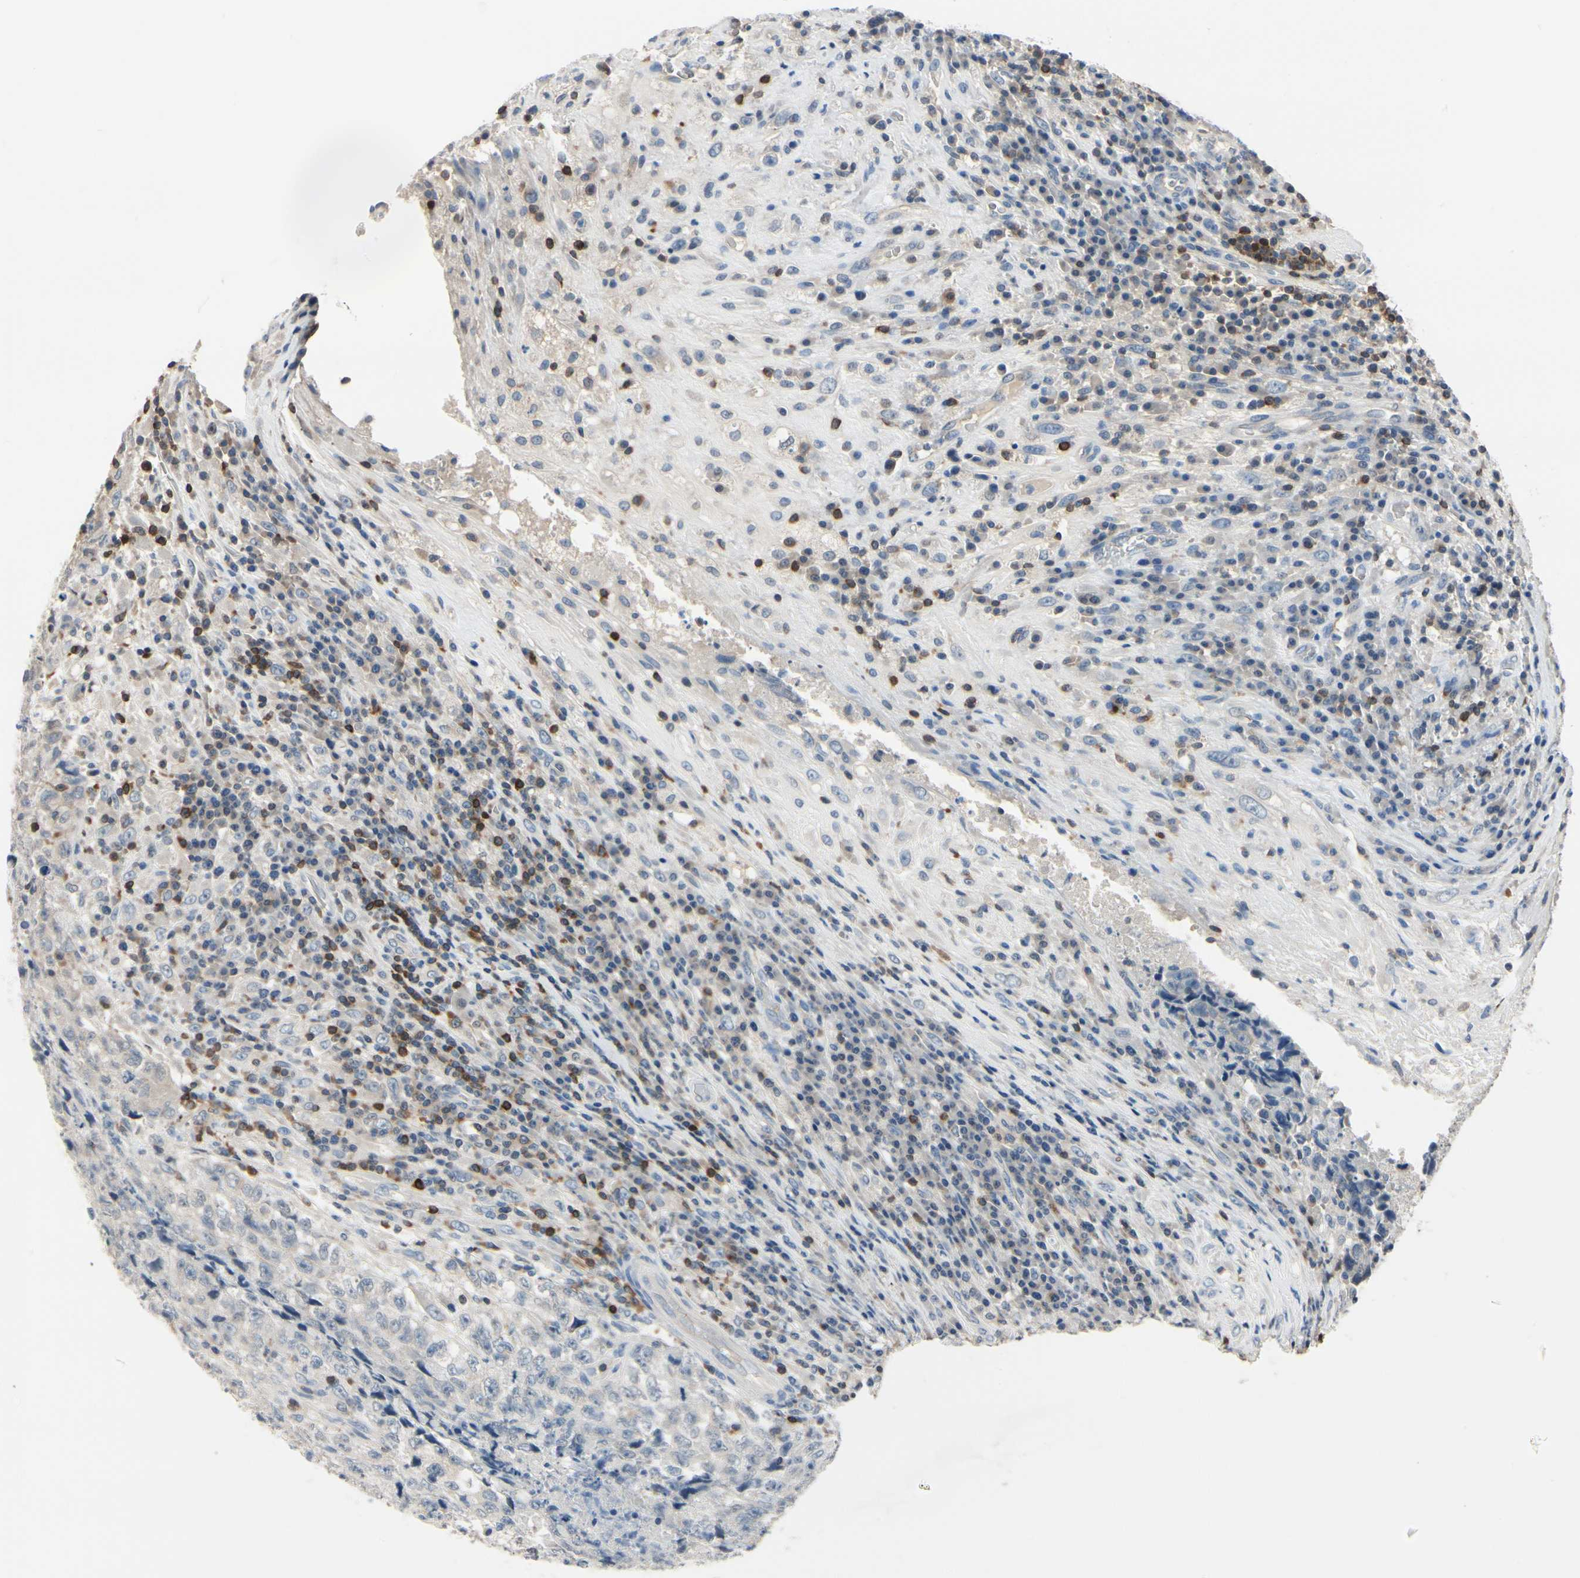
{"staining": {"intensity": "negative", "quantity": "none", "location": "none"}, "tissue": "testis cancer", "cell_type": "Tumor cells", "image_type": "cancer", "snomed": [{"axis": "morphology", "description": "Necrosis, NOS"}, {"axis": "morphology", "description": "Carcinoma, Embryonal, NOS"}, {"axis": "topography", "description": "Testis"}], "caption": "Human testis cancer (embryonal carcinoma) stained for a protein using immunohistochemistry demonstrates no staining in tumor cells.", "gene": "NFATC2", "patient": {"sex": "male", "age": 19}}